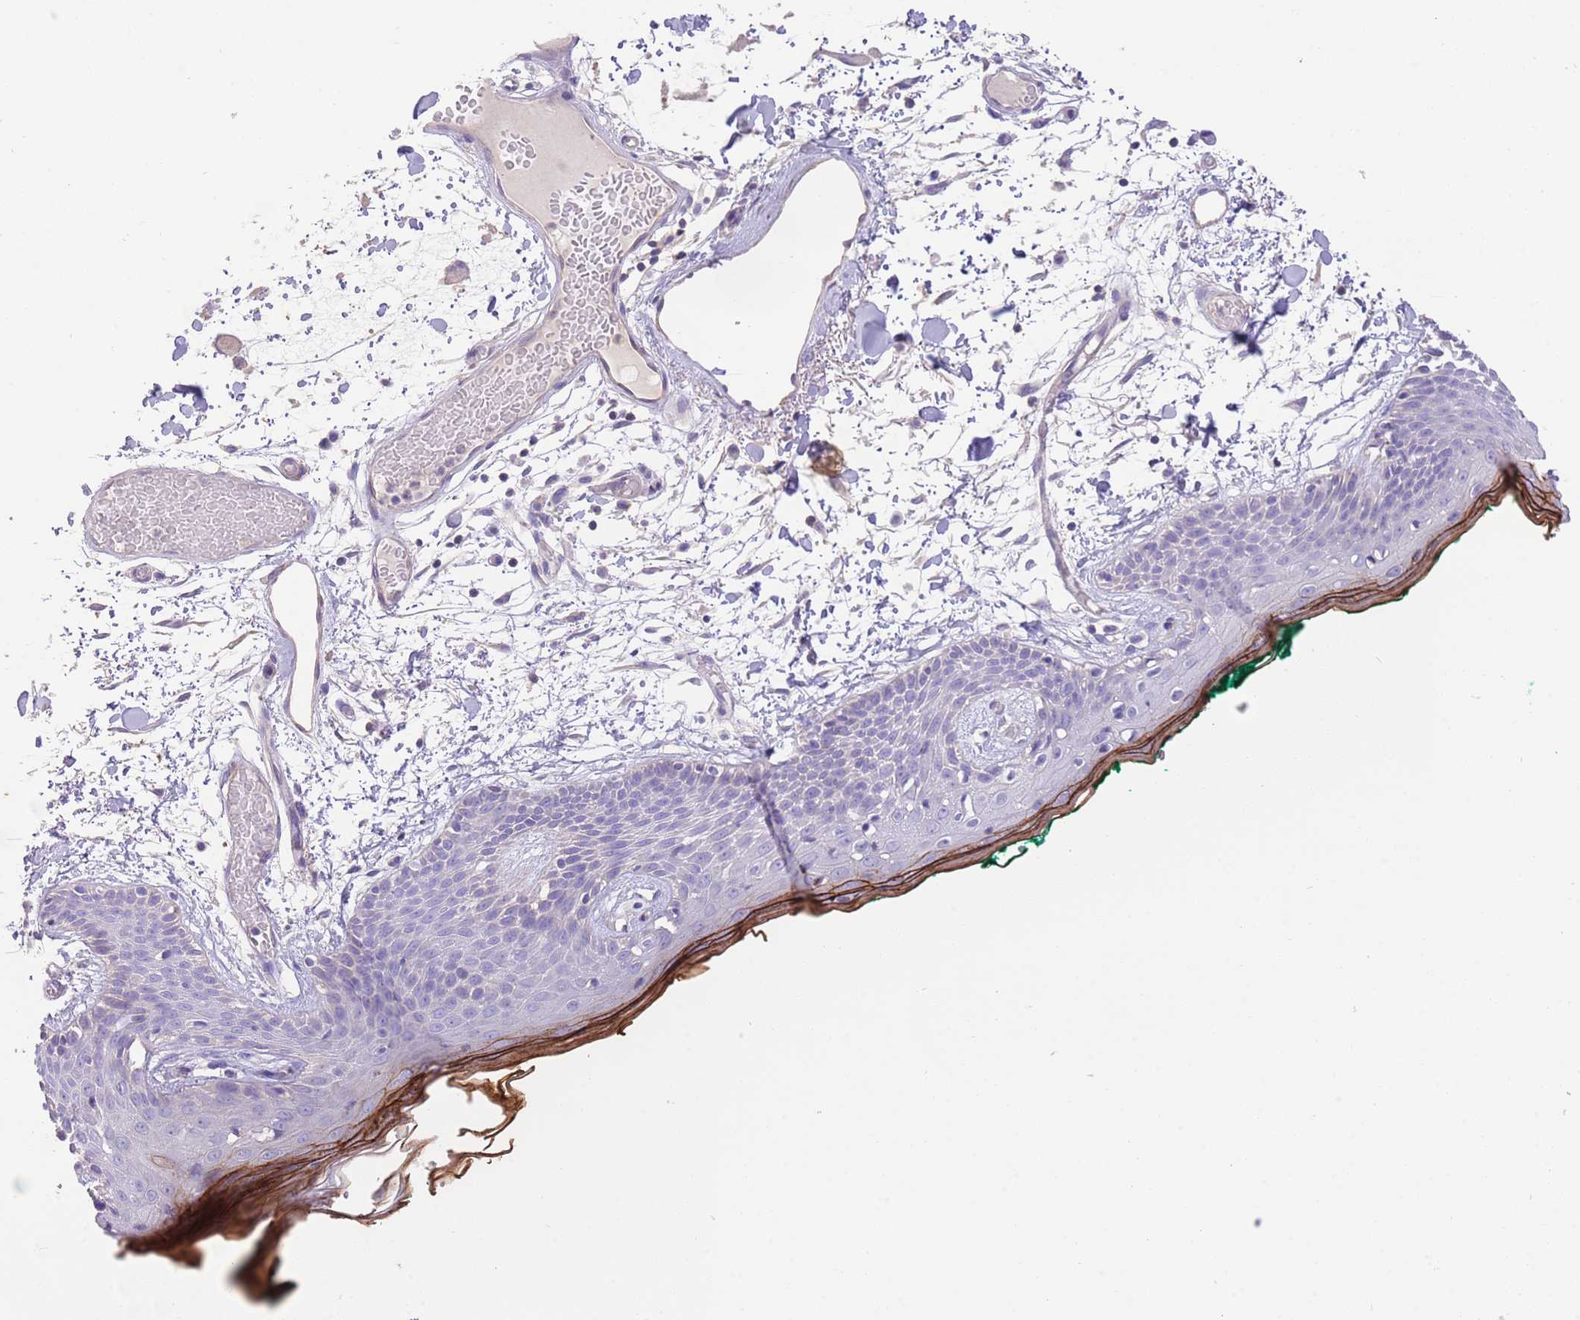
{"staining": {"intensity": "negative", "quantity": "none", "location": "none"}, "tissue": "skin", "cell_type": "Fibroblasts", "image_type": "normal", "snomed": [{"axis": "morphology", "description": "Normal tissue, NOS"}, {"axis": "topography", "description": "Skin"}], "caption": "This is an immunohistochemistry (IHC) image of benign human skin. There is no staining in fibroblasts.", "gene": "SFTPA1", "patient": {"sex": "male", "age": 79}}